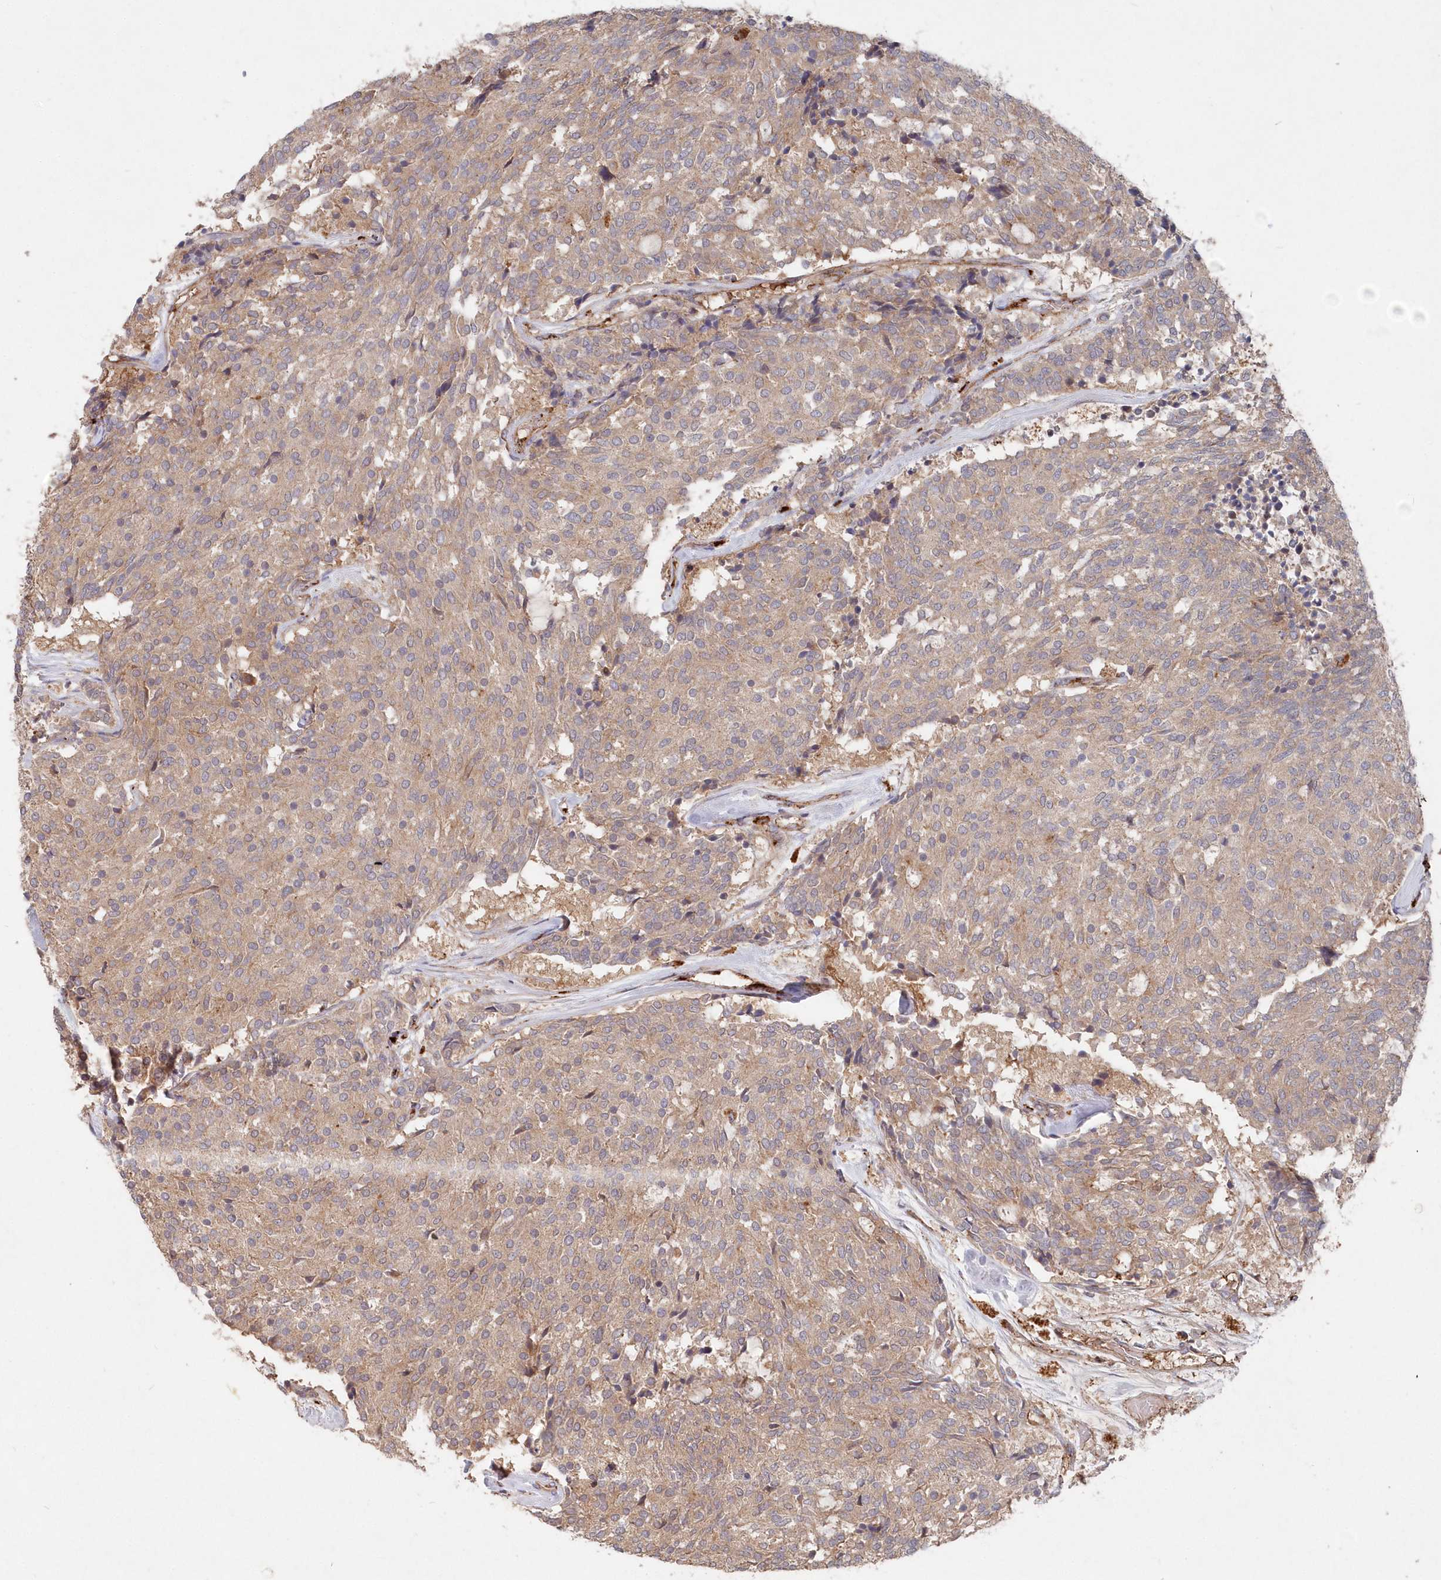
{"staining": {"intensity": "weak", "quantity": ">75%", "location": "cytoplasmic/membranous"}, "tissue": "carcinoid", "cell_type": "Tumor cells", "image_type": "cancer", "snomed": [{"axis": "morphology", "description": "Carcinoid, malignant, NOS"}, {"axis": "topography", "description": "Pancreas"}], "caption": "Malignant carcinoid stained with DAB immunohistochemistry (IHC) shows low levels of weak cytoplasmic/membranous positivity in about >75% of tumor cells.", "gene": "ABHD14B", "patient": {"sex": "female", "age": 54}}